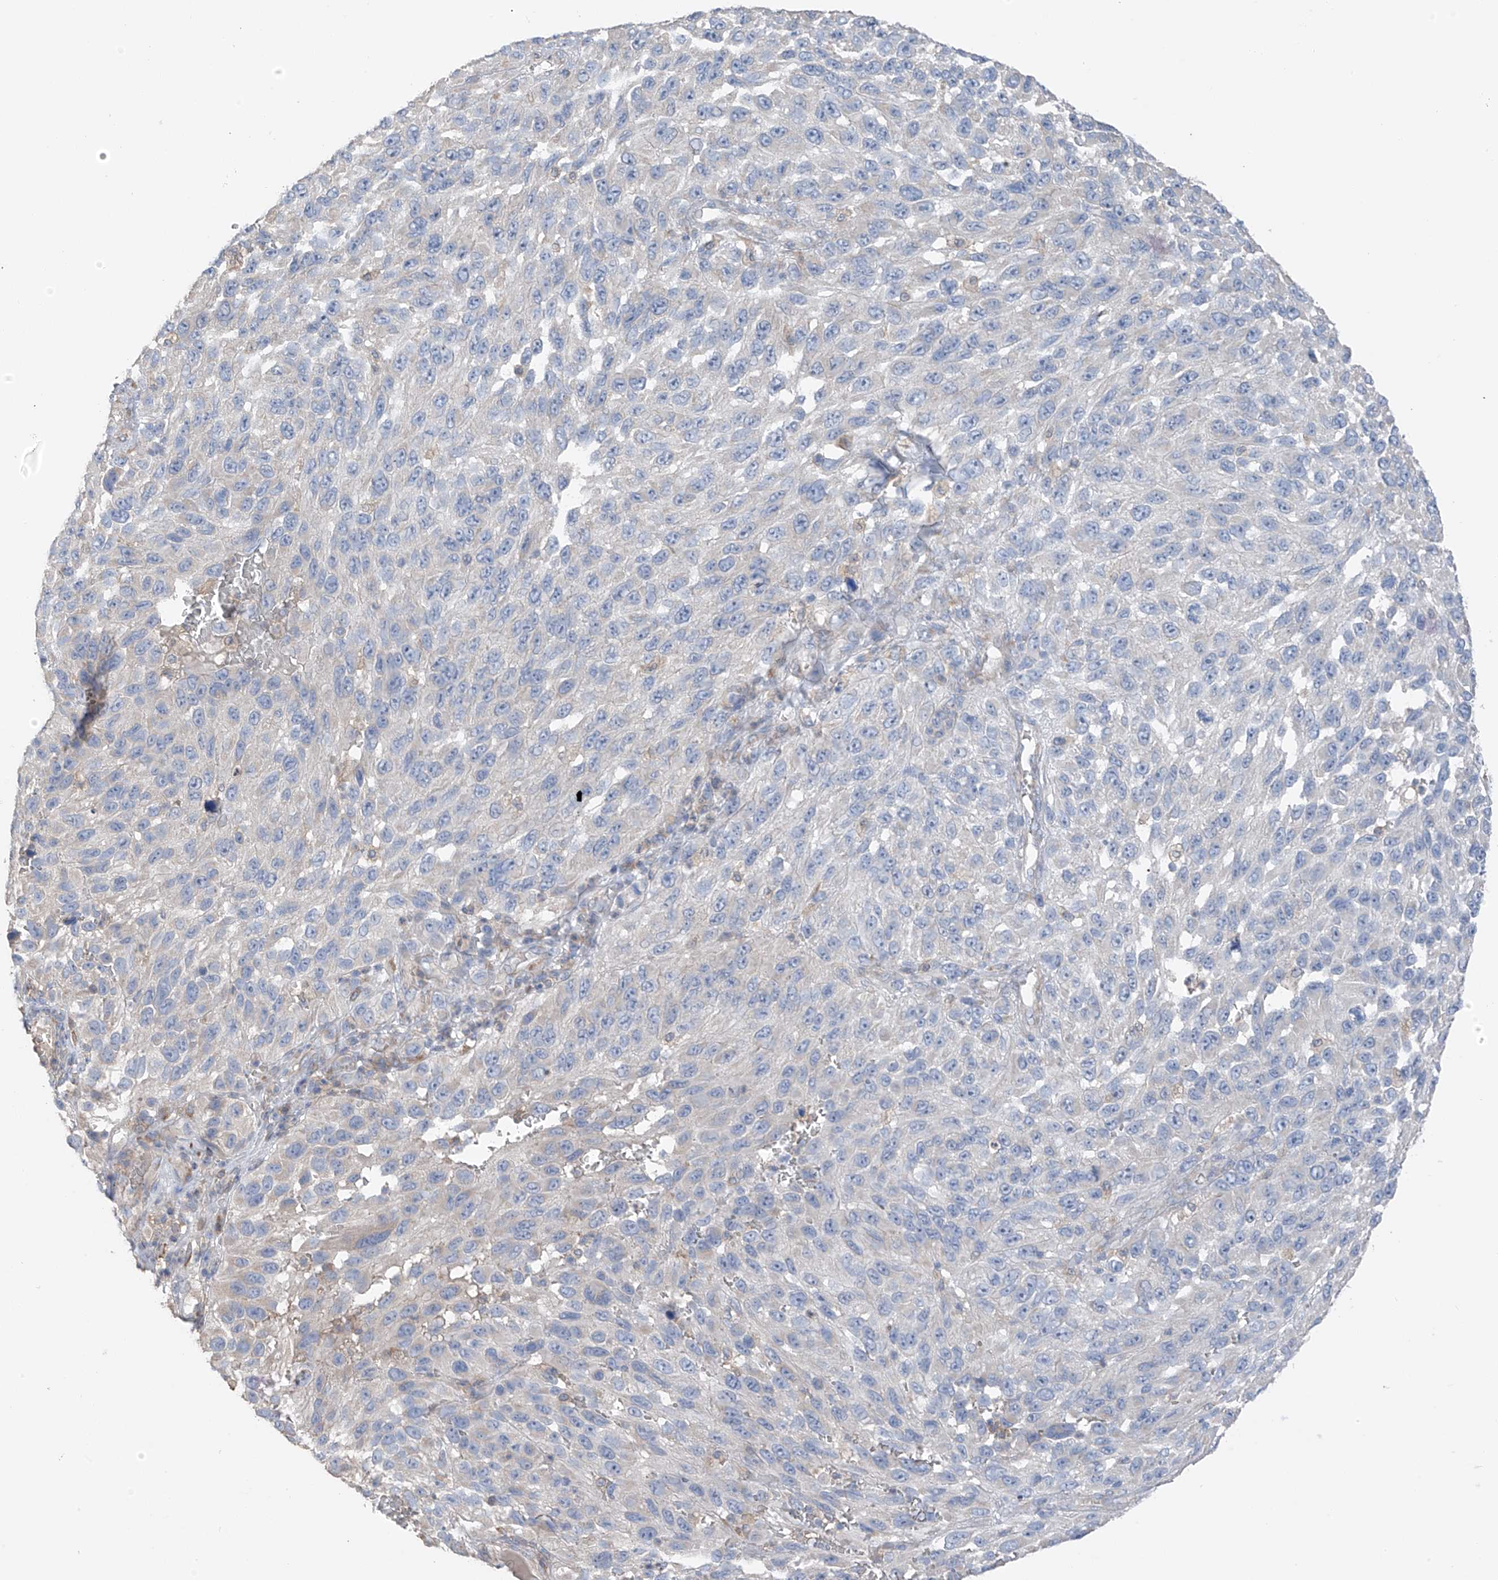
{"staining": {"intensity": "negative", "quantity": "none", "location": "none"}, "tissue": "melanoma", "cell_type": "Tumor cells", "image_type": "cancer", "snomed": [{"axis": "morphology", "description": "Malignant melanoma, NOS"}, {"axis": "topography", "description": "Skin"}], "caption": "Malignant melanoma stained for a protein using immunohistochemistry shows no staining tumor cells.", "gene": "GALNTL6", "patient": {"sex": "female", "age": 96}}